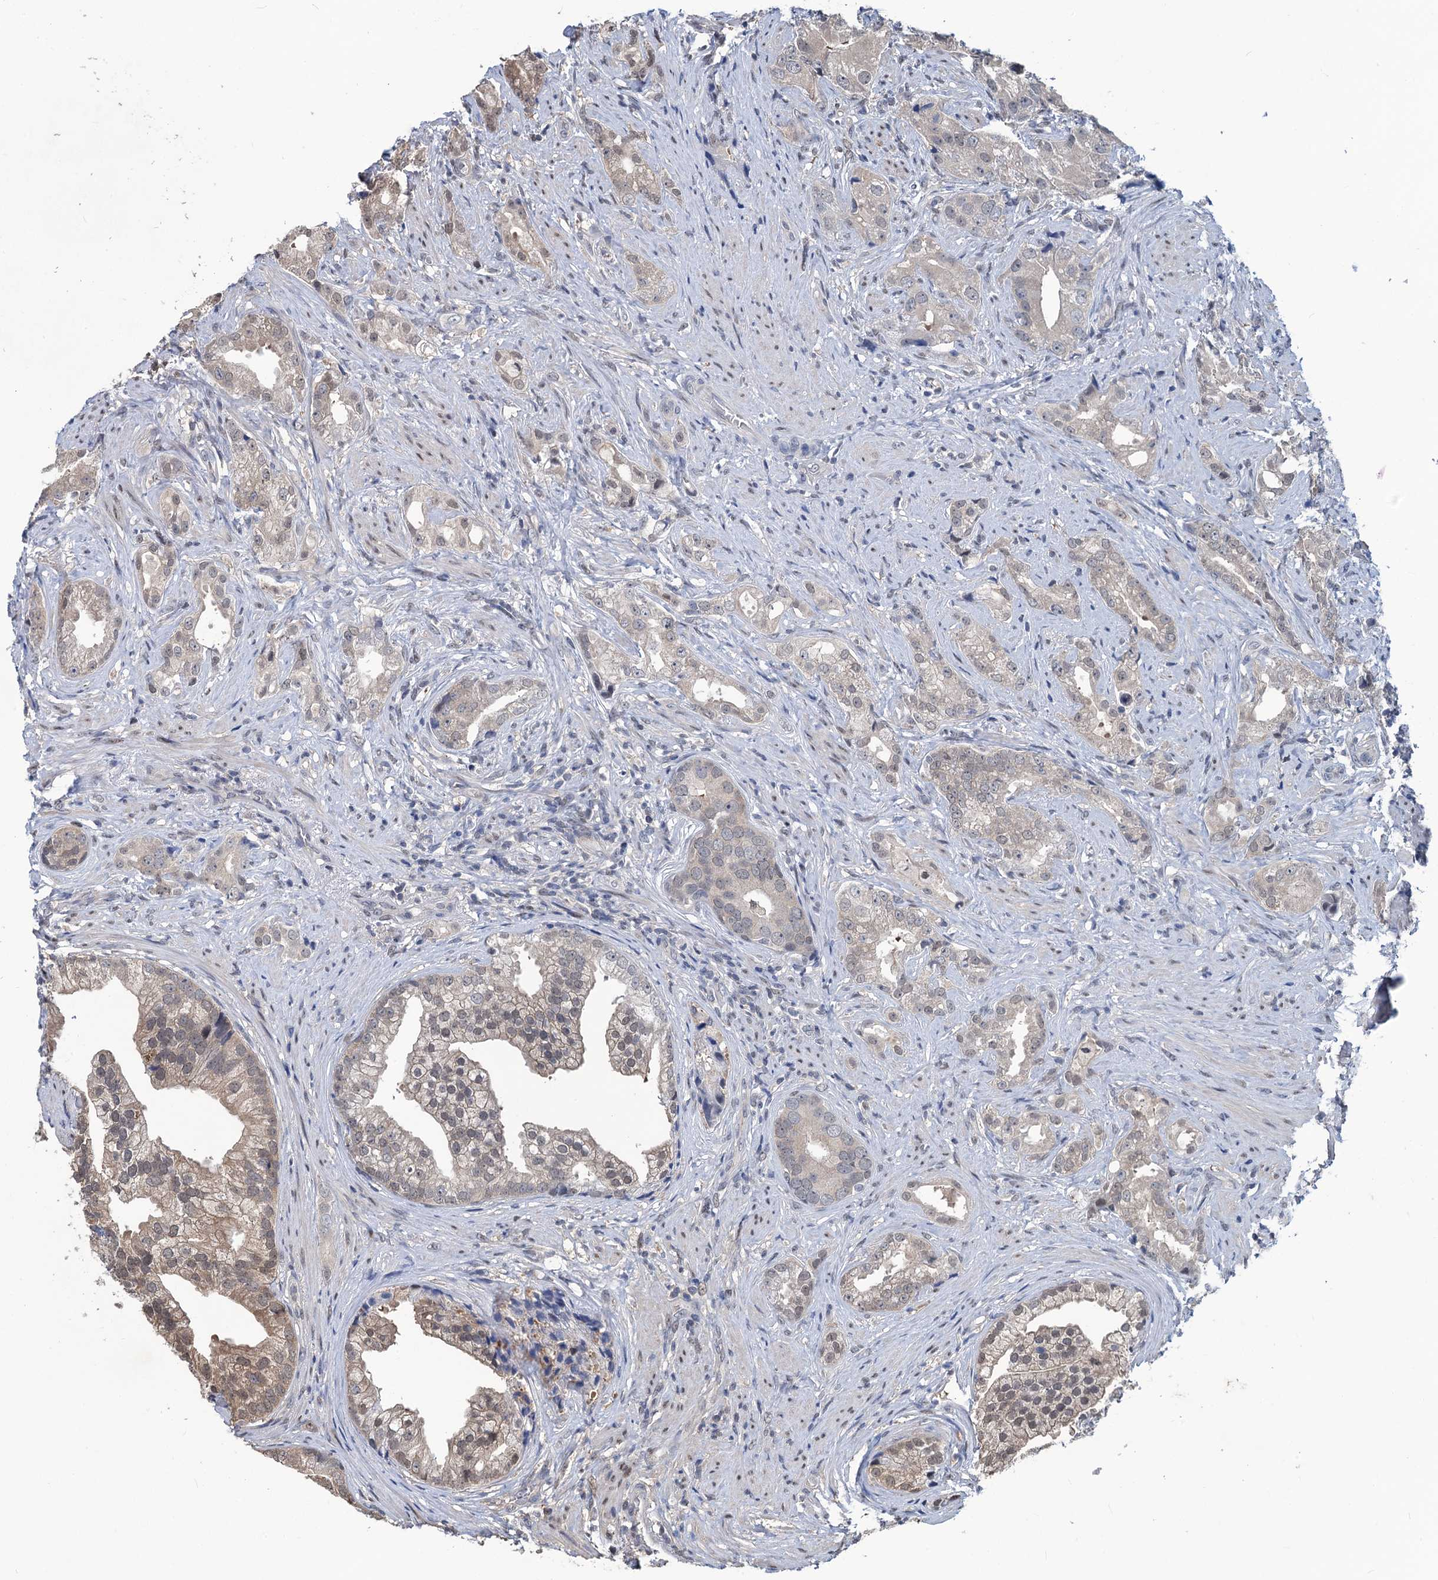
{"staining": {"intensity": "weak", "quantity": "<25%", "location": "cytoplasmic/membranous"}, "tissue": "prostate cancer", "cell_type": "Tumor cells", "image_type": "cancer", "snomed": [{"axis": "morphology", "description": "Adenocarcinoma, Low grade"}, {"axis": "topography", "description": "Prostate"}], "caption": "IHC histopathology image of human prostate low-grade adenocarcinoma stained for a protein (brown), which reveals no expression in tumor cells.", "gene": "RTKN2", "patient": {"sex": "male", "age": 71}}